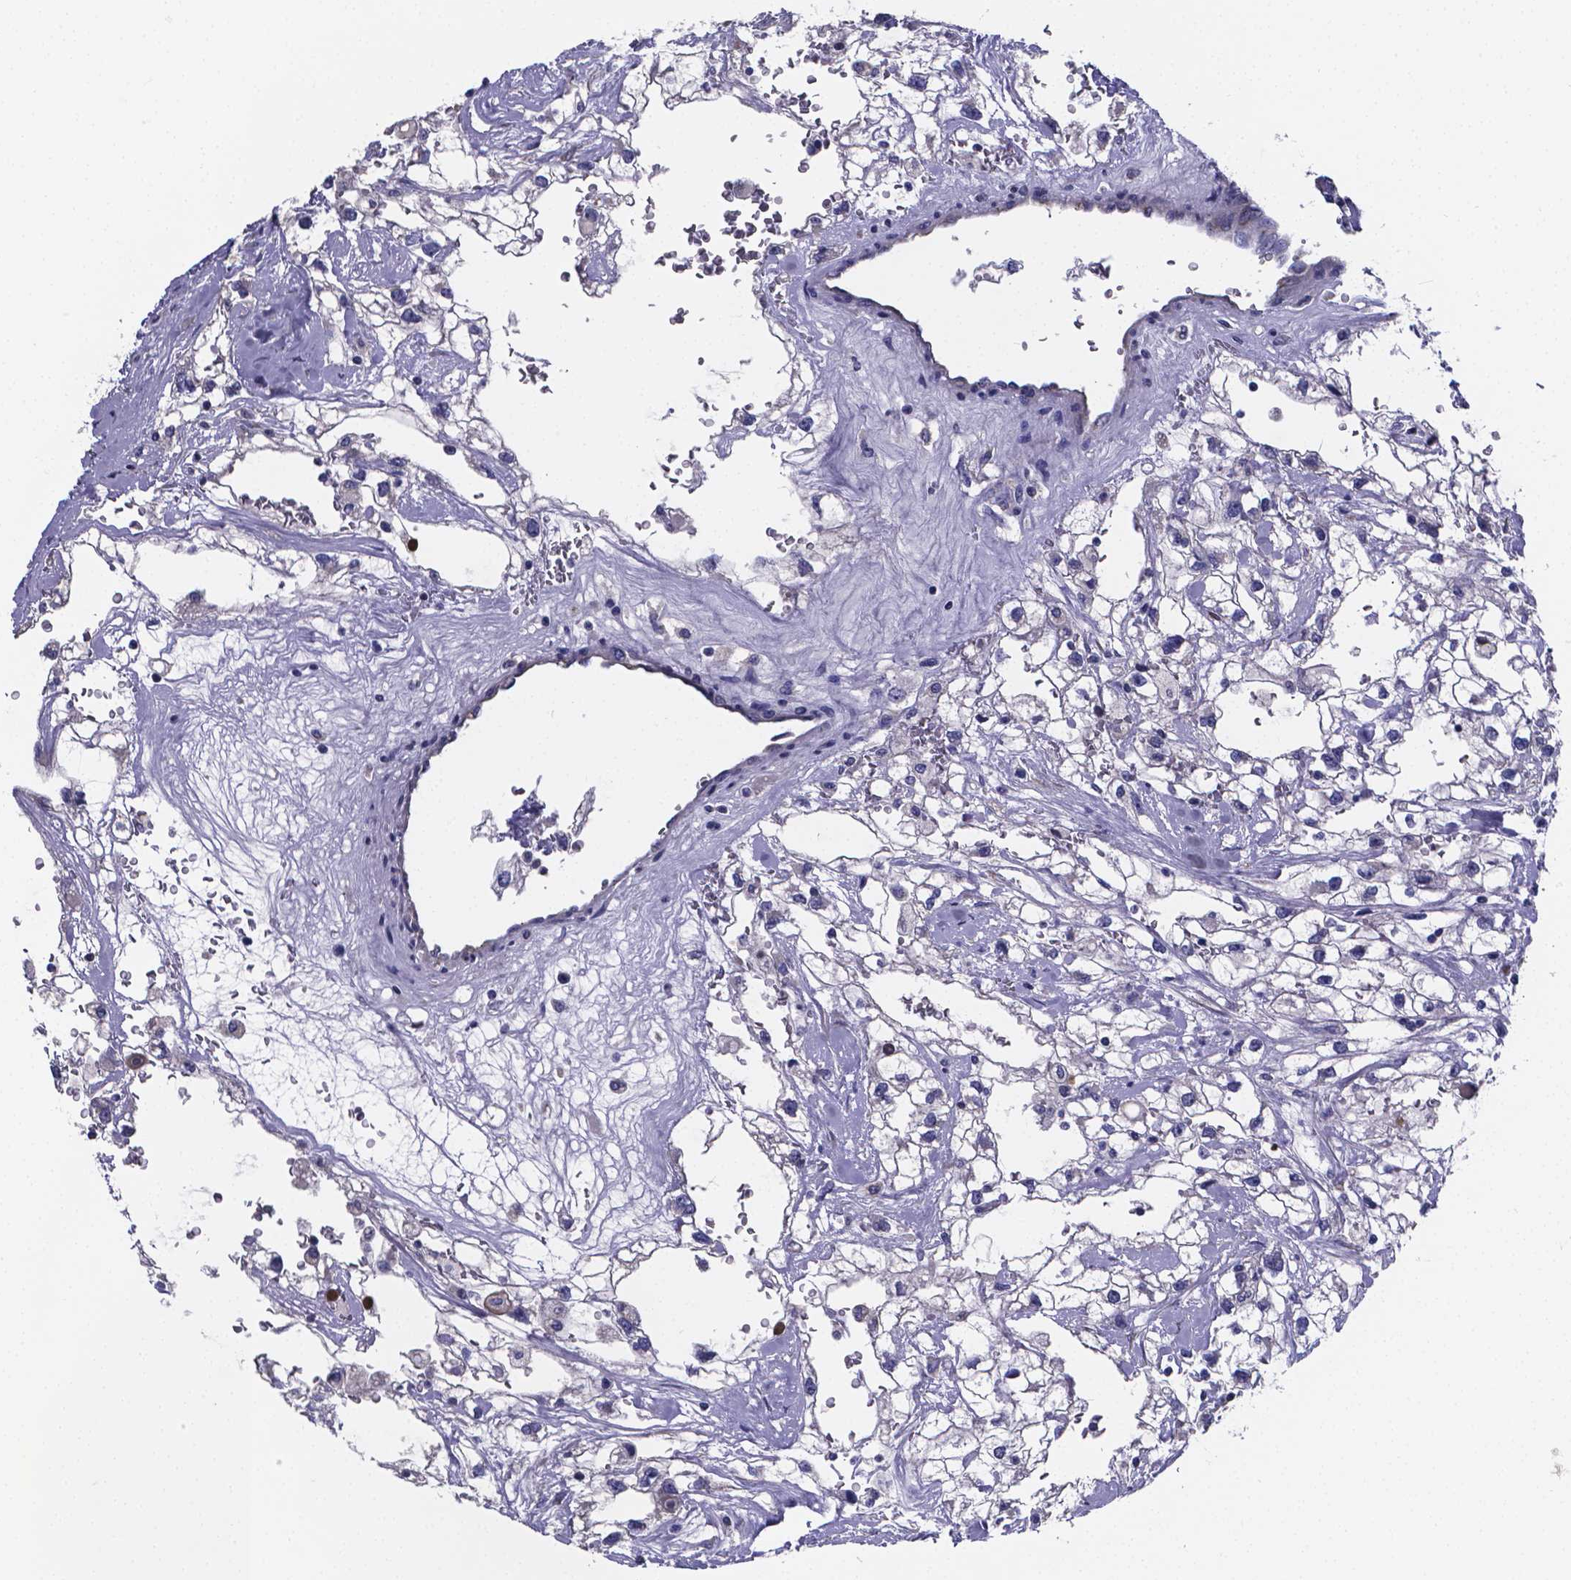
{"staining": {"intensity": "negative", "quantity": "none", "location": "none"}, "tissue": "renal cancer", "cell_type": "Tumor cells", "image_type": "cancer", "snomed": [{"axis": "morphology", "description": "Adenocarcinoma, NOS"}, {"axis": "topography", "description": "Kidney"}], "caption": "The image displays no staining of tumor cells in renal cancer (adenocarcinoma).", "gene": "SFRP4", "patient": {"sex": "male", "age": 59}}